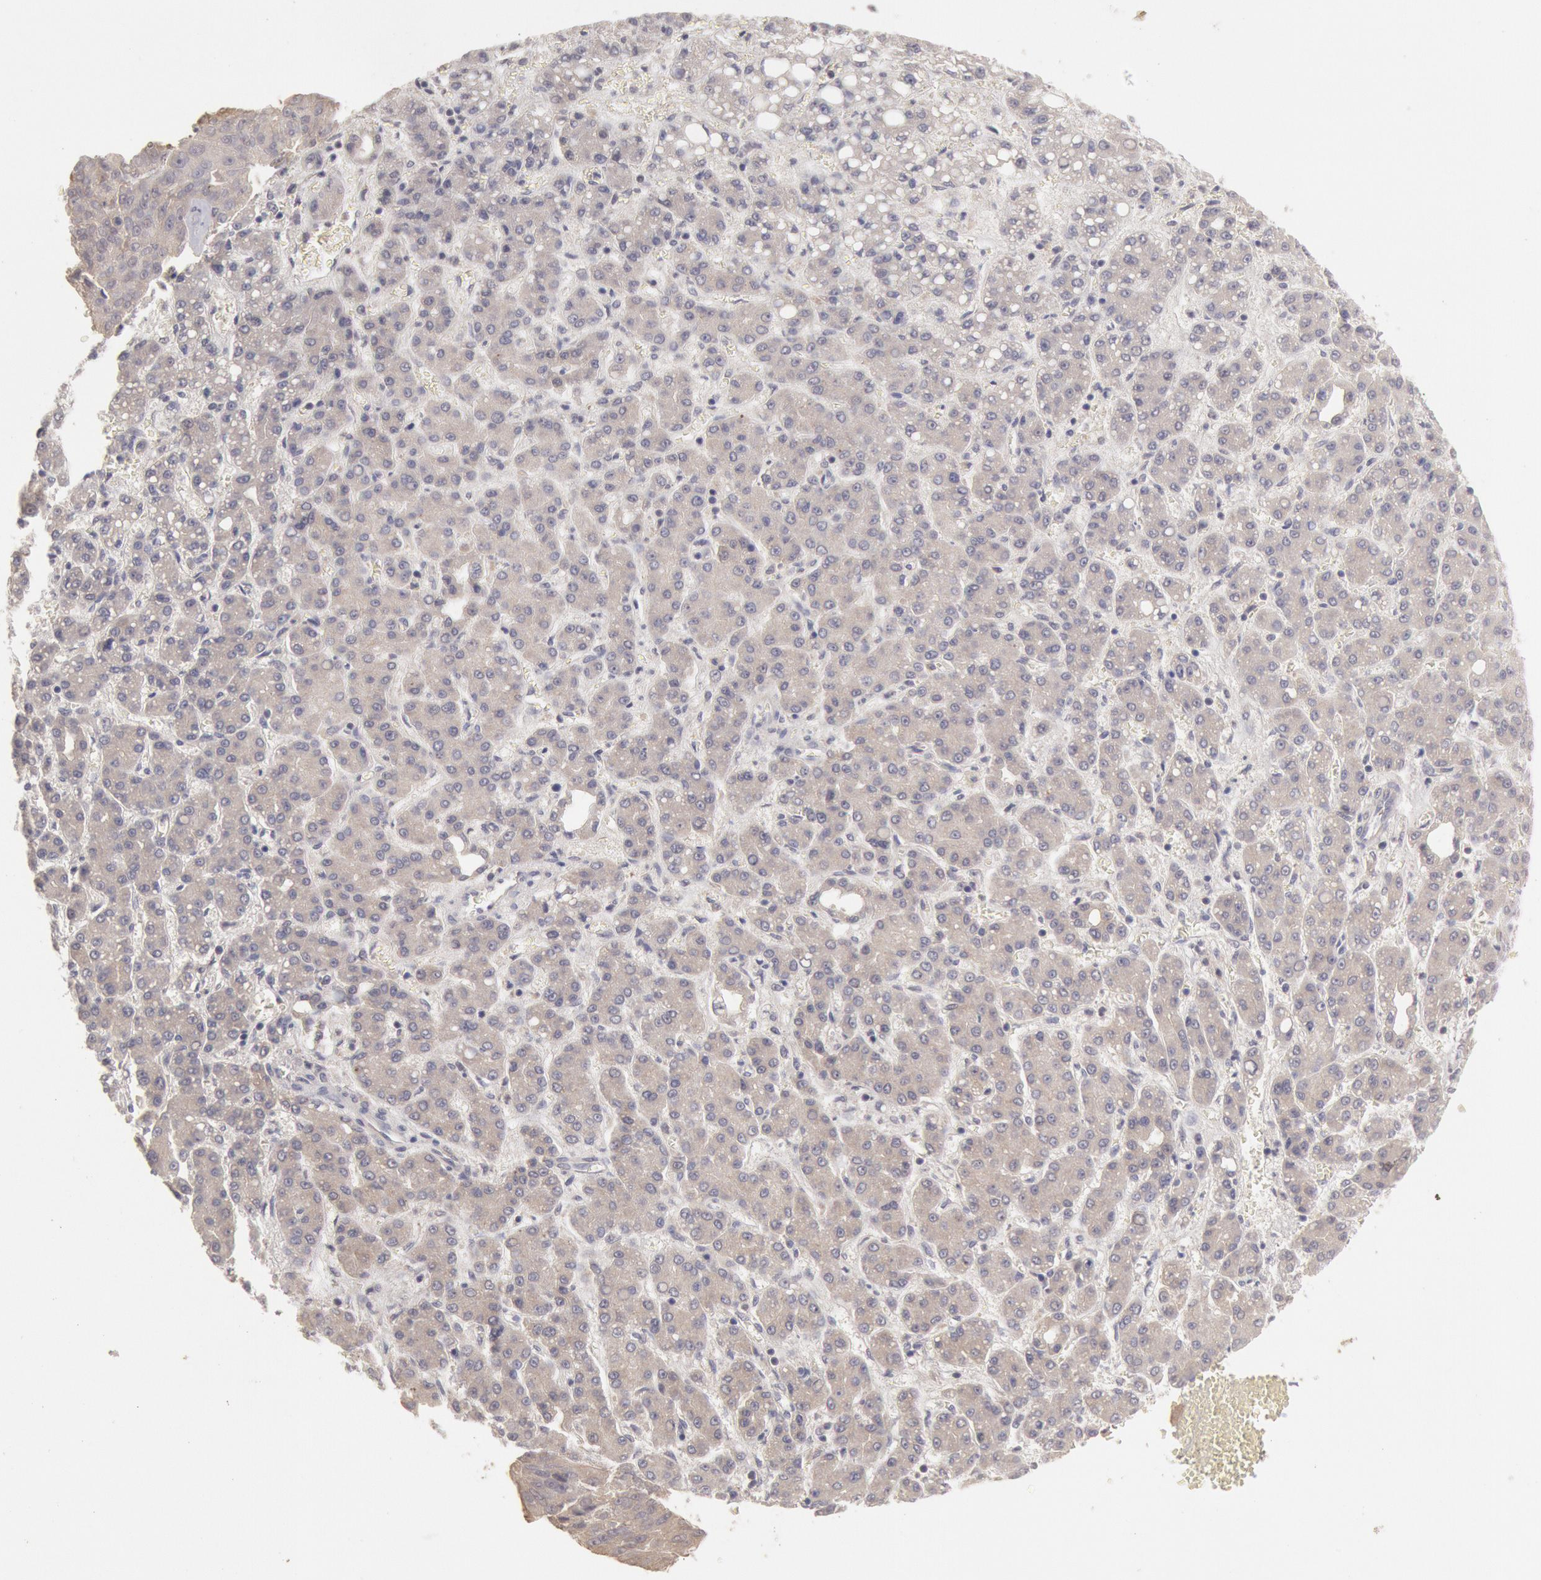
{"staining": {"intensity": "negative", "quantity": "none", "location": "none"}, "tissue": "liver cancer", "cell_type": "Tumor cells", "image_type": "cancer", "snomed": [{"axis": "morphology", "description": "Carcinoma, Hepatocellular, NOS"}, {"axis": "topography", "description": "Liver"}], "caption": "Immunohistochemical staining of human liver cancer demonstrates no significant positivity in tumor cells. (Brightfield microscopy of DAB immunohistochemistry at high magnification).", "gene": "ZFP36L1", "patient": {"sex": "male", "age": 69}}